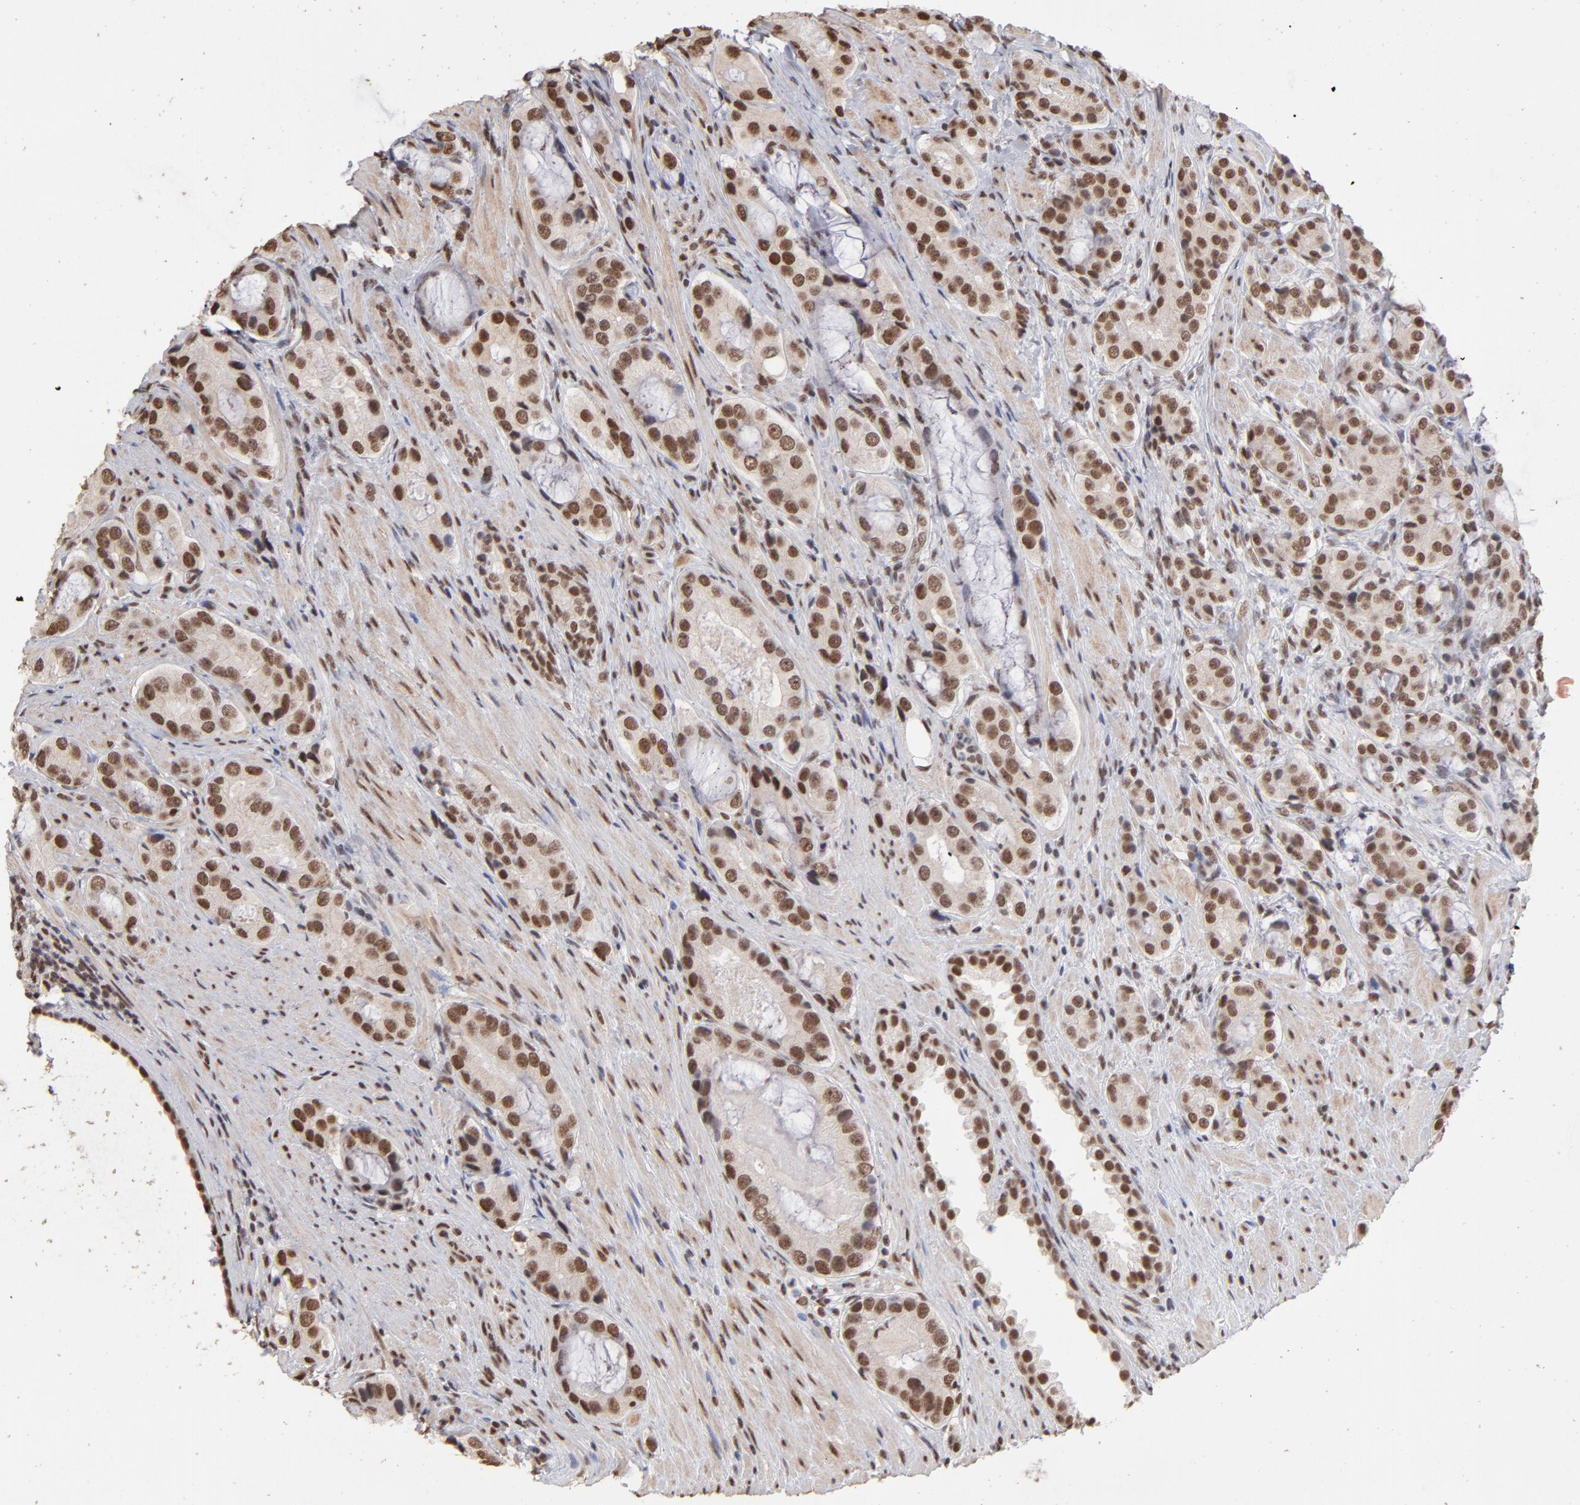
{"staining": {"intensity": "strong", "quantity": ">75%", "location": "cytoplasmic/membranous,nuclear"}, "tissue": "prostate cancer", "cell_type": "Tumor cells", "image_type": "cancer", "snomed": [{"axis": "morphology", "description": "Adenocarcinoma, High grade"}, {"axis": "topography", "description": "Prostate"}], "caption": "IHC histopathology image of human adenocarcinoma (high-grade) (prostate) stained for a protein (brown), which displays high levels of strong cytoplasmic/membranous and nuclear expression in about >75% of tumor cells.", "gene": "ZNF3", "patient": {"sex": "male", "age": 72}}